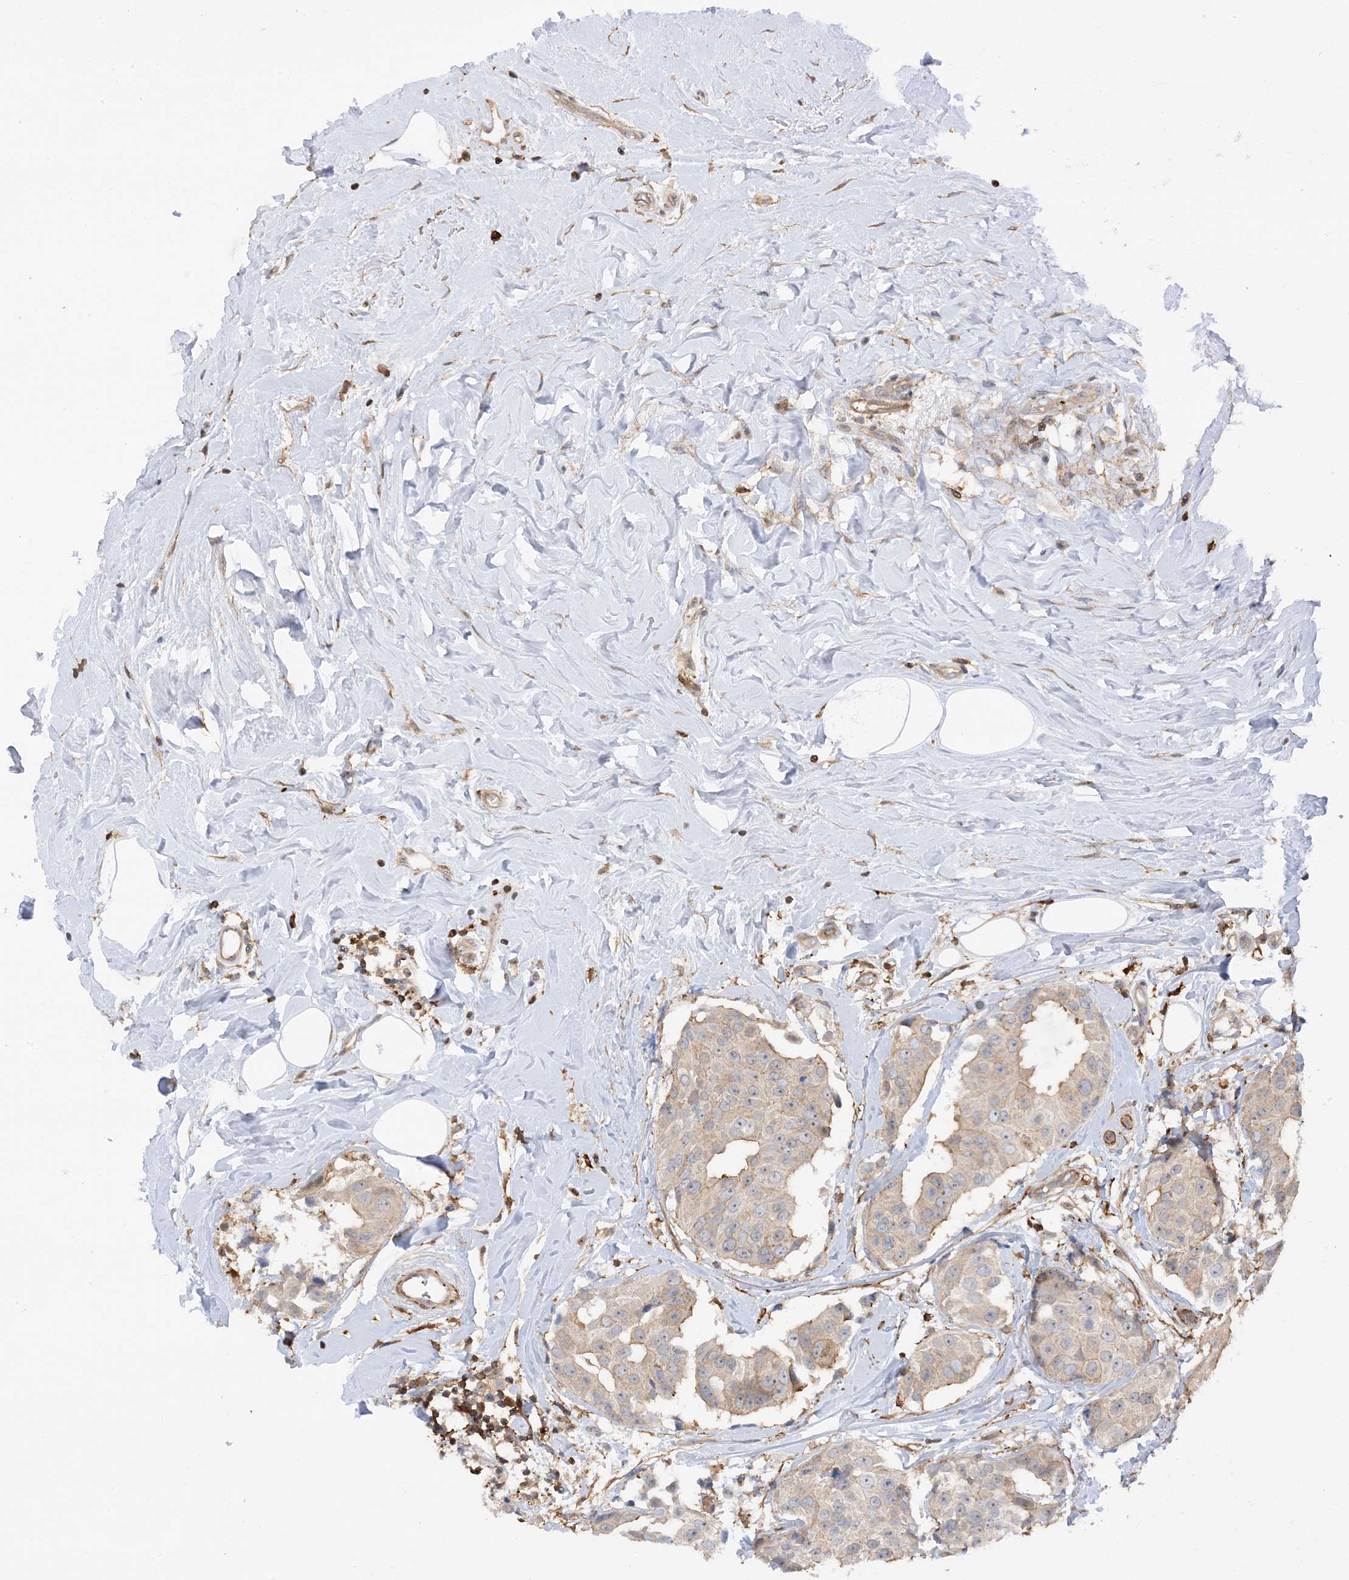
{"staining": {"intensity": "weak", "quantity": ">75%", "location": "cytoplasmic/membranous"}, "tissue": "breast cancer", "cell_type": "Tumor cells", "image_type": "cancer", "snomed": [{"axis": "morphology", "description": "Normal tissue, NOS"}, {"axis": "morphology", "description": "Duct carcinoma"}, {"axis": "topography", "description": "Breast"}], "caption": "Infiltrating ductal carcinoma (breast) stained for a protein (brown) demonstrates weak cytoplasmic/membranous positive staining in approximately >75% of tumor cells.", "gene": "PHACTR2", "patient": {"sex": "female", "age": 39}}